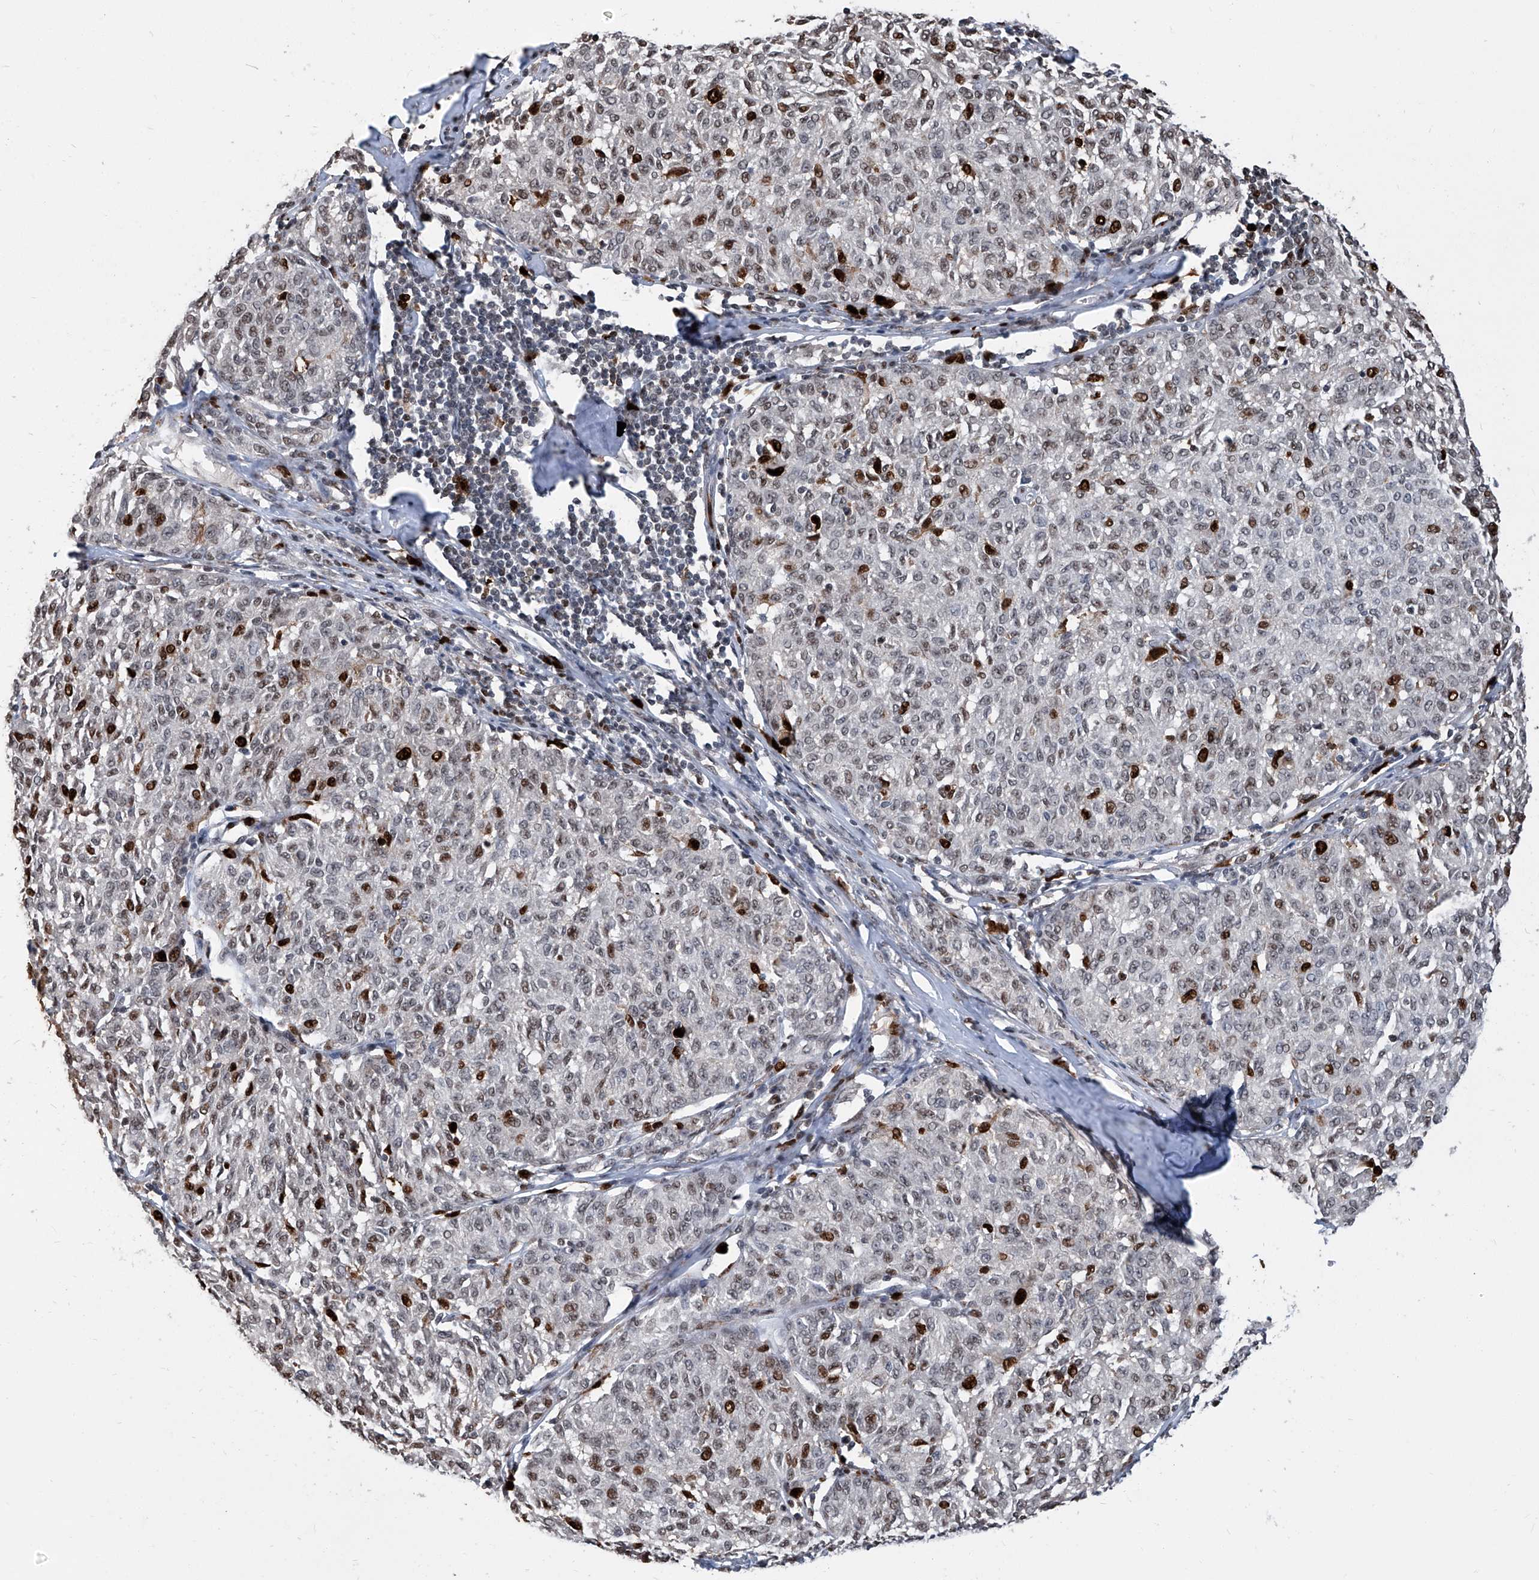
{"staining": {"intensity": "strong", "quantity": "<25%", "location": "nuclear"}, "tissue": "melanoma", "cell_type": "Tumor cells", "image_type": "cancer", "snomed": [{"axis": "morphology", "description": "Malignant melanoma, NOS"}, {"axis": "topography", "description": "Skin"}], "caption": "Malignant melanoma was stained to show a protein in brown. There is medium levels of strong nuclear staining in about <25% of tumor cells.", "gene": "PCNA", "patient": {"sex": "female", "age": 72}}